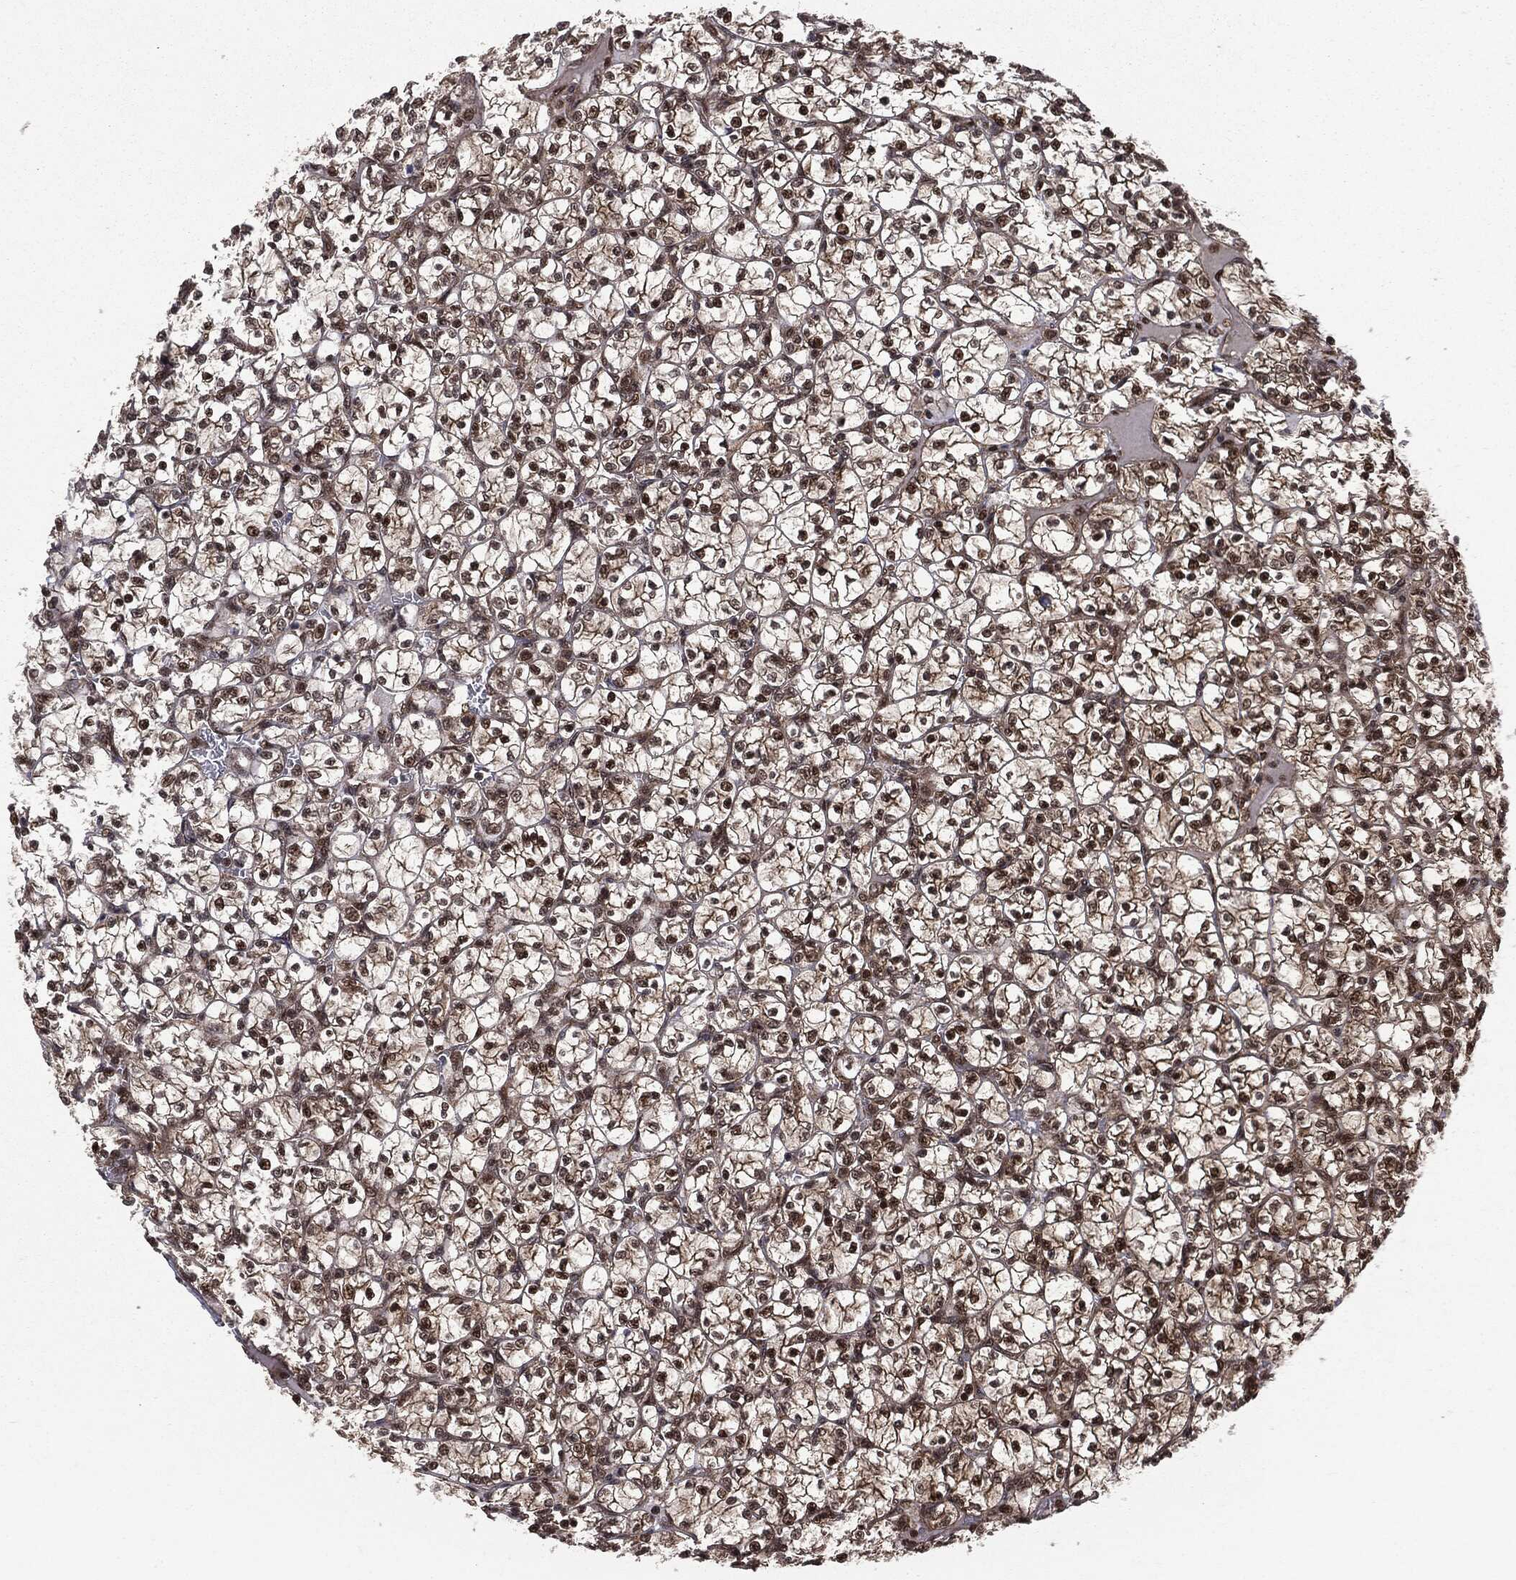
{"staining": {"intensity": "strong", "quantity": ">75%", "location": "cytoplasmic/membranous,nuclear"}, "tissue": "renal cancer", "cell_type": "Tumor cells", "image_type": "cancer", "snomed": [{"axis": "morphology", "description": "Adenocarcinoma, NOS"}, {"axis": "topography", "description": "Kidney"}], "caption": "Renal adenocarcinoma was stained to show a protein in brown. There is high levels of strong cytoplasmic/membranous and nuclear staining in approximately >75% of tumor cells. (DAB (3,3'-diaminobenzidine) IHC with brightfield microscopy, high magnification).", "gene": "PTPA", "patient": {"sex": "female", "age": 89}}